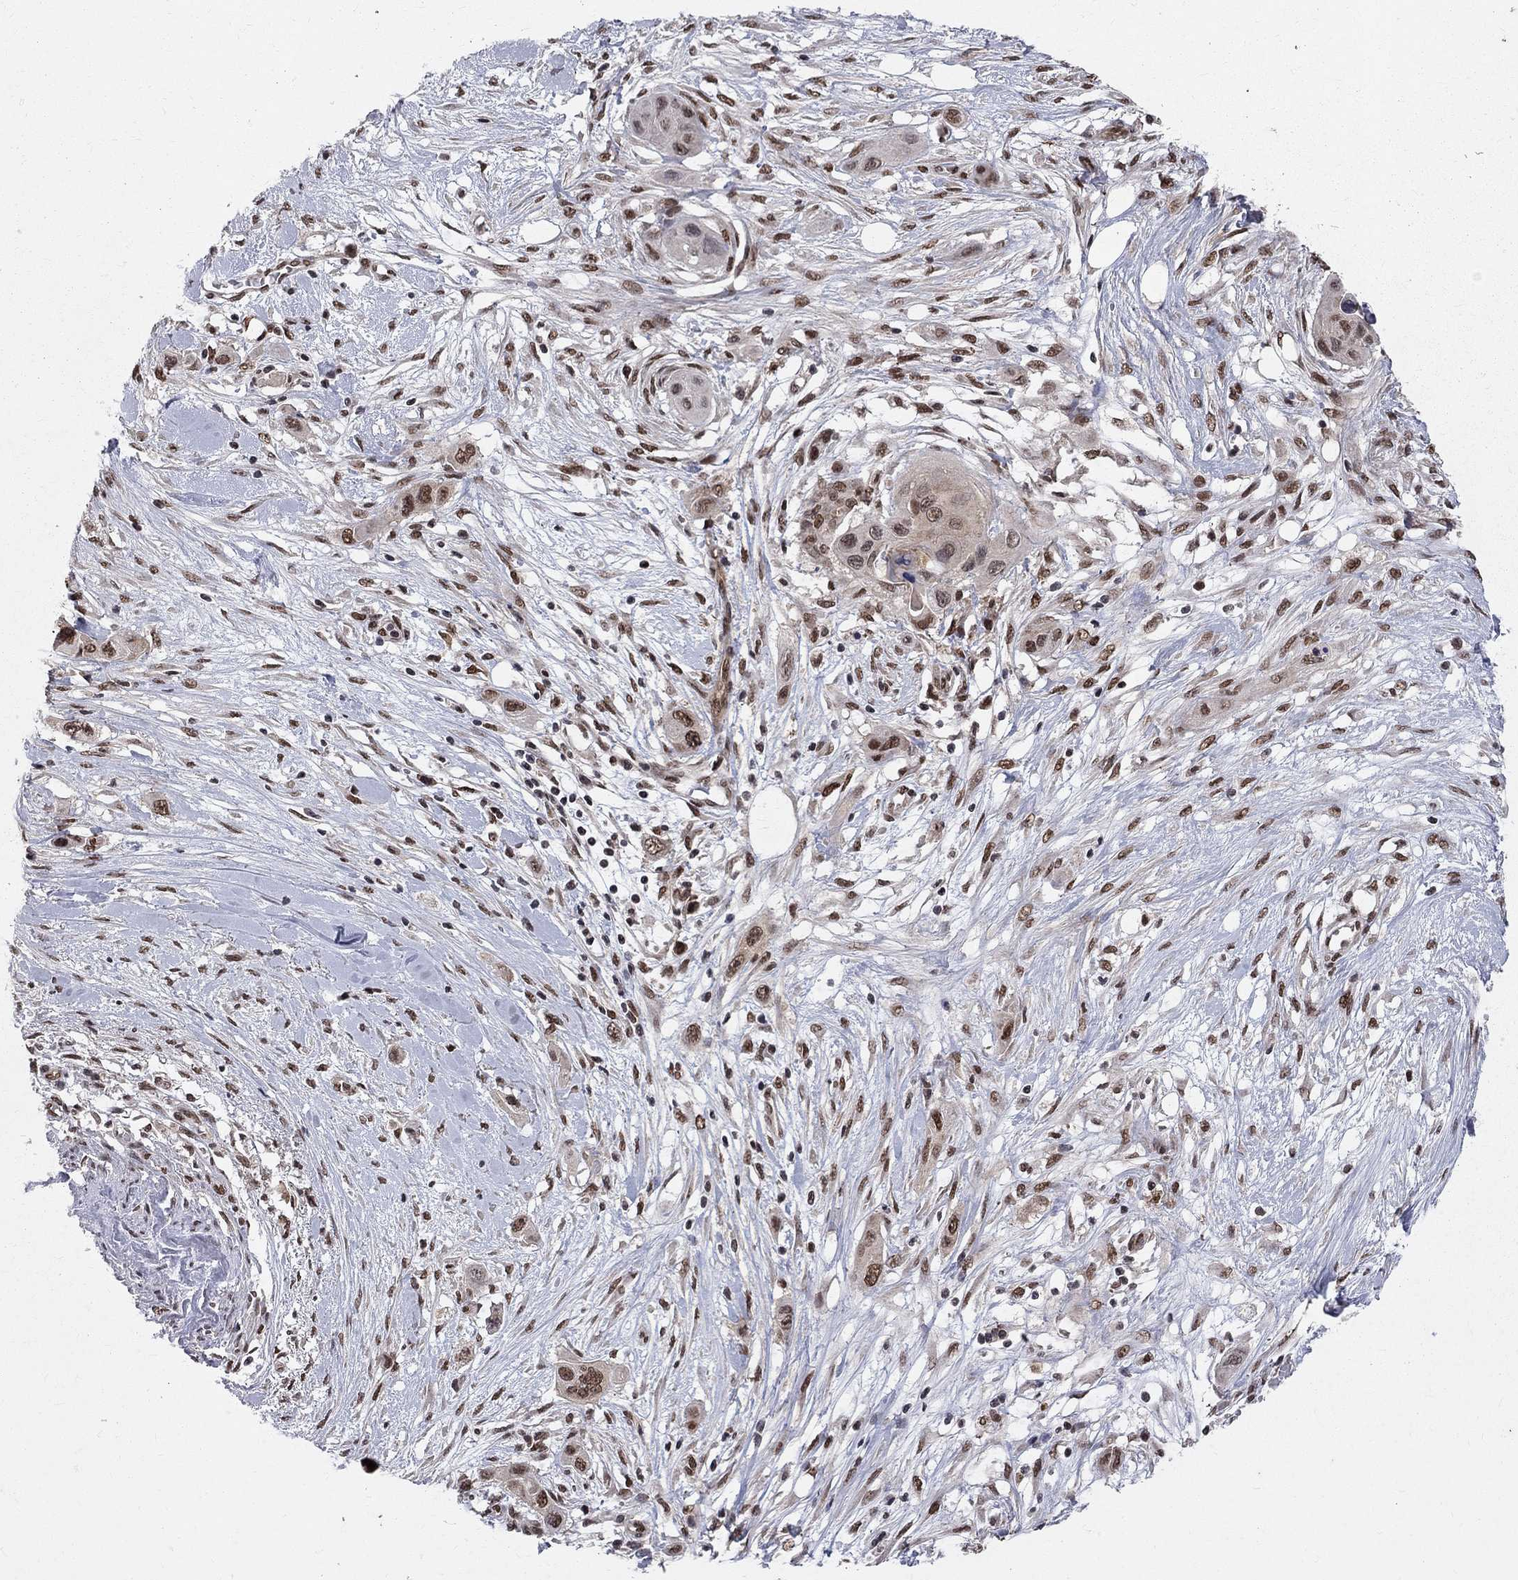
{"staining": {"intensity": "moderate", "quantity": ">75%", "location": "nuclear"}, "tissue": "skin cancer", "cell_type": "Tumor cells", "image_type": "cancer", "snomed": [{"axis": "morphology", "description": "Squamous cell carcinoma, NOS"}, {"axis": "topography", "description": "Skin"}], "caption": "IHC staining of skin cancer, which exhibits medium levels of moderate nuclear staining in approximately >75% of tumor cells indicating moderate nuclear protein positivity. The staining was performed using DAB (brown) for protein detection and nuclei were counterstained in hematoxylin (blue).", "gene": "SAP30L", "patient": {"sex": "male", "age": 79}}